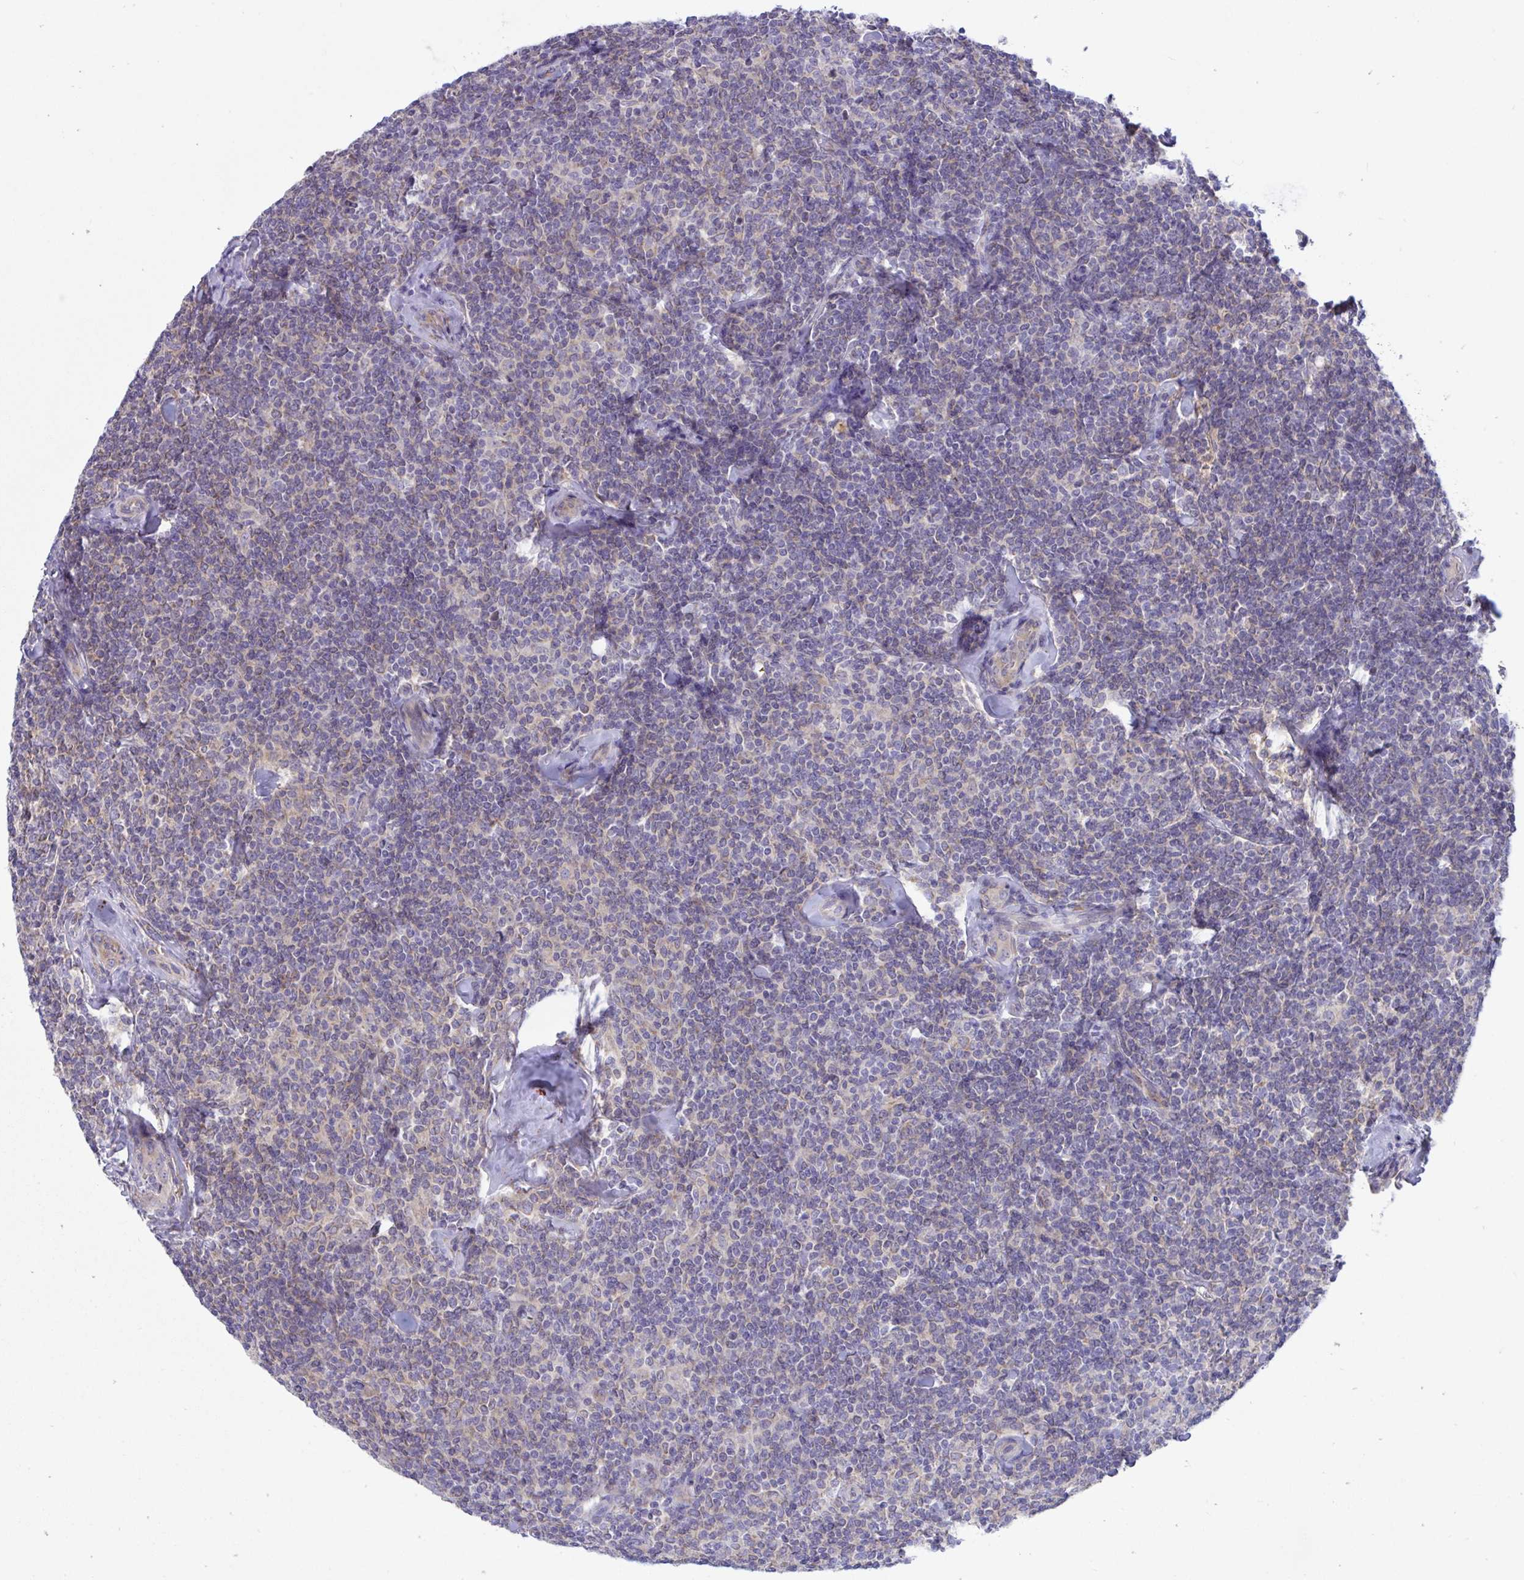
{"staining": {"intensity": "negative", "quantity": "none", "location": "none"}, "tissue": "lymphoma", "cell_type": "Tumor cells", "image_type": "cancer", "snomed": [{"axis": "morphology", "description": "Malignant lymphoma, non-Hodgkin's type, Low grade"}, {"axis": "topography", "description": "Lymph node"}], "caption": "Histopathology image shows no protein staining in tumor cells of low-grade malignant lymphoma, non-Hodgkin's type tissue.", "gene": "IL37", "patient": {"sex": "female", "age": 56}}